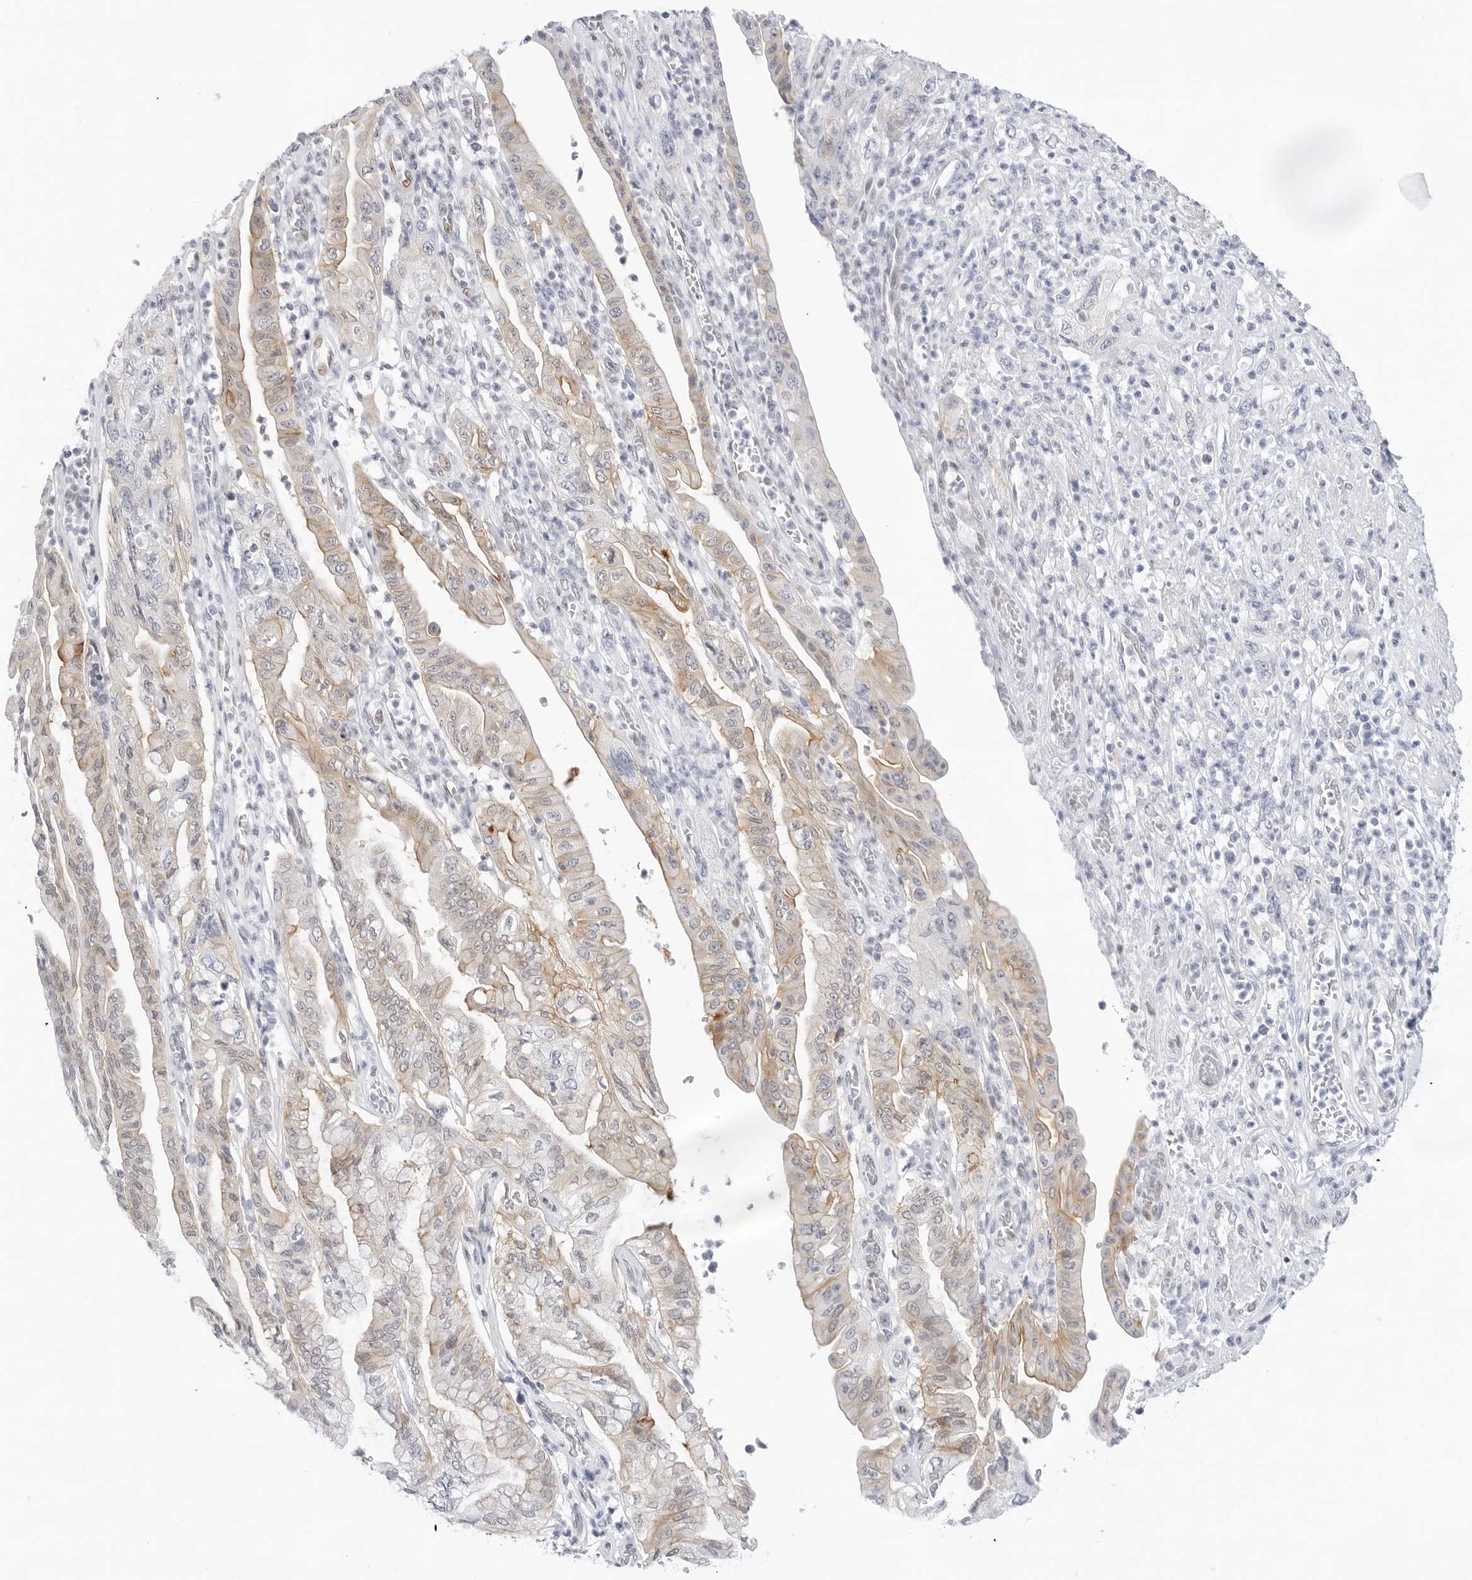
{"staining": {"intensity": "weak", "quantity": "25%-75%", "location": "cytoplasmic/membranous"}, "tissue": "pancreatic cancer", "cell_type": "Tumor cells", "image_type": "cancer", "snomed": [{"axis": "morphology", "description": "Adenocarcinoma, NOS"}, {"axis": "topography", "description": "Pancreas"}], "caption": "Protein staining by immunohistochemistry demonstrates weak cytoplasmic/membranous expression in approximately 25%-75% of tumor cells in adenocarcinoma (pancreatic).", "gene": "SLC19A1", "patient": {"sex": "female", "age": 73}}